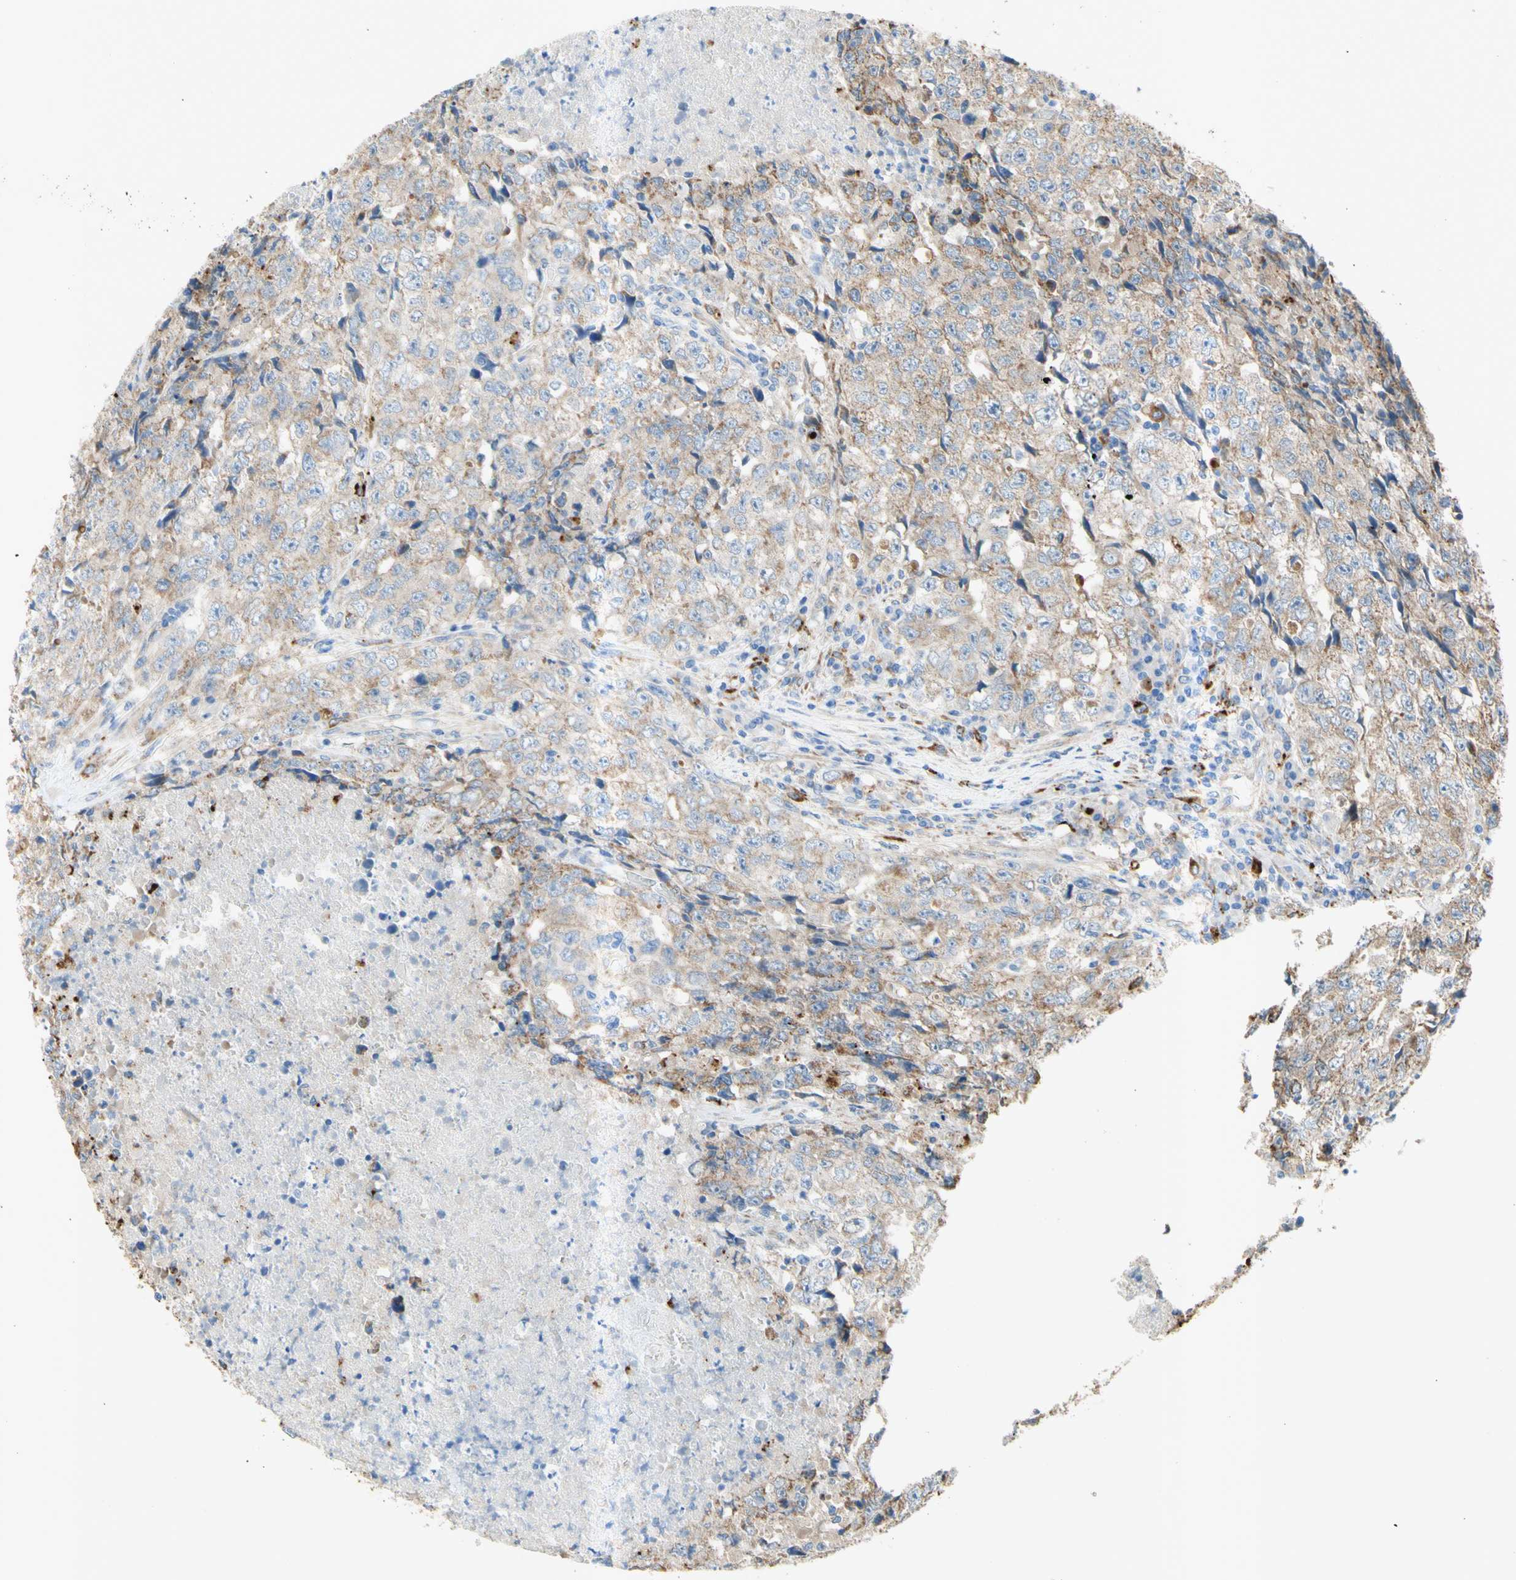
{"staining": {"intensity": "weak", "quantity": "25%-75%", "location": "cytoplasmic/membranous"}, "tissue": "testis cancer", "cell_type": "Tumor cells", "image_type": "cancer", "snomed": [{"axis": "morphology", "description": "Necrosis, NOS"}, {"axis": "morphology", "description": "Carcinoma, Embryonal, NOS"}, {"axis": "topography", "description": "Testis"}], "caption": "Testis embryonal carcinoma was stained to show a protein in brown. There is low levels of weak cytoplasmic/membranous positivity in approximately 25%-75% of tumor cells.", "gene": "URB2", "patient": {"sex": "male", "age": 19}}